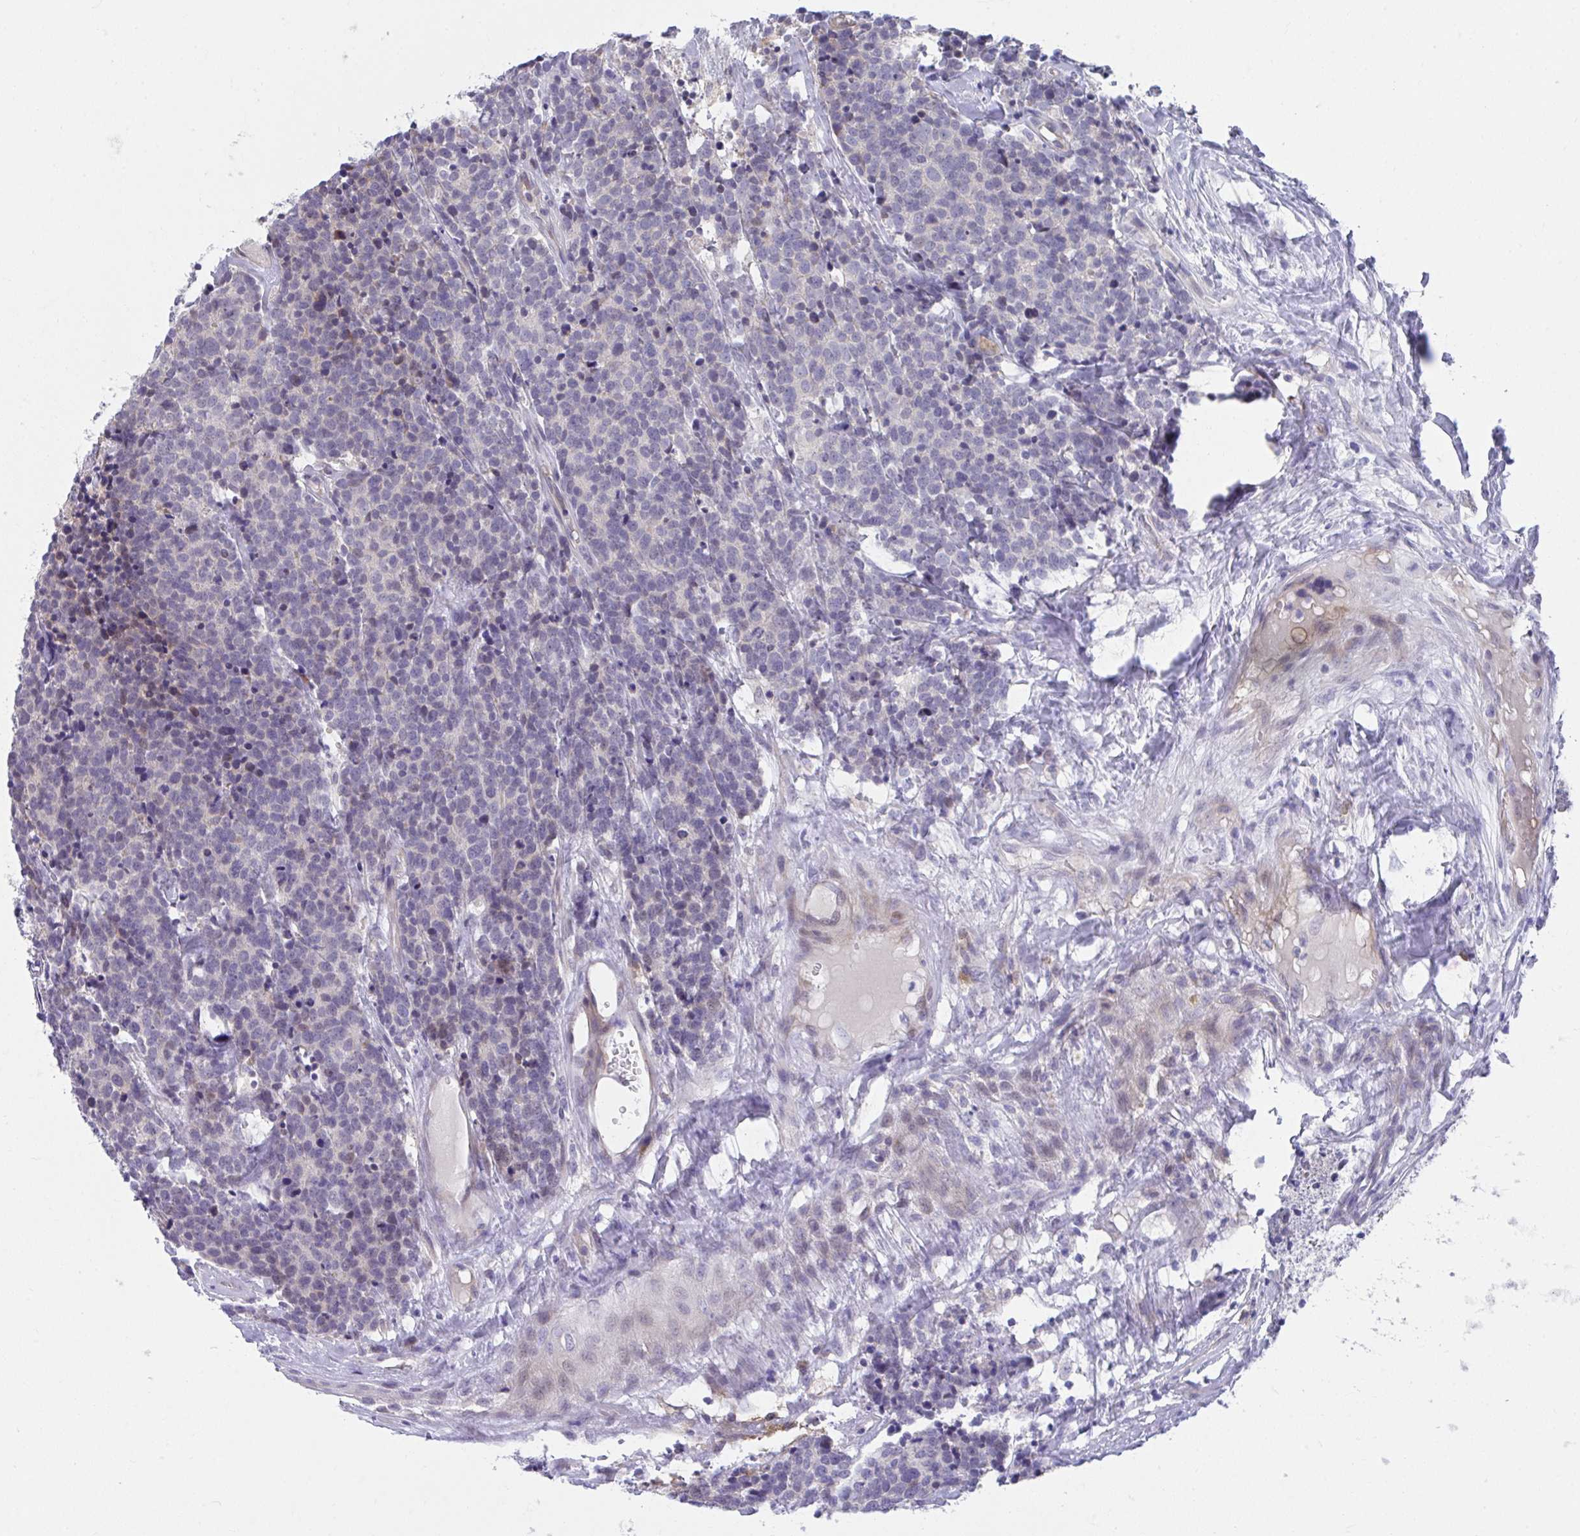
{"staining": {"intensity": "negative", "quantity": "none", "location": "none"}, "tissue": "carcinoid", "cell_type": "Tumor cells", "image_type": "cancer", "snomed": [{"axis": "morphology", "description": "Carcinoid, malignant, NOS"}, {"axis": "topography", "description": "Skin"}], "caption": "This micrograph is of malignant carcinoid stained with immunohistochemistry (IHC) to label a protein in brown with the nuclei are counter-stained blue. There is no expression in tumor cells.", "gene": "SLAMF7", "patient": {"sex": "female", "age": 79}}